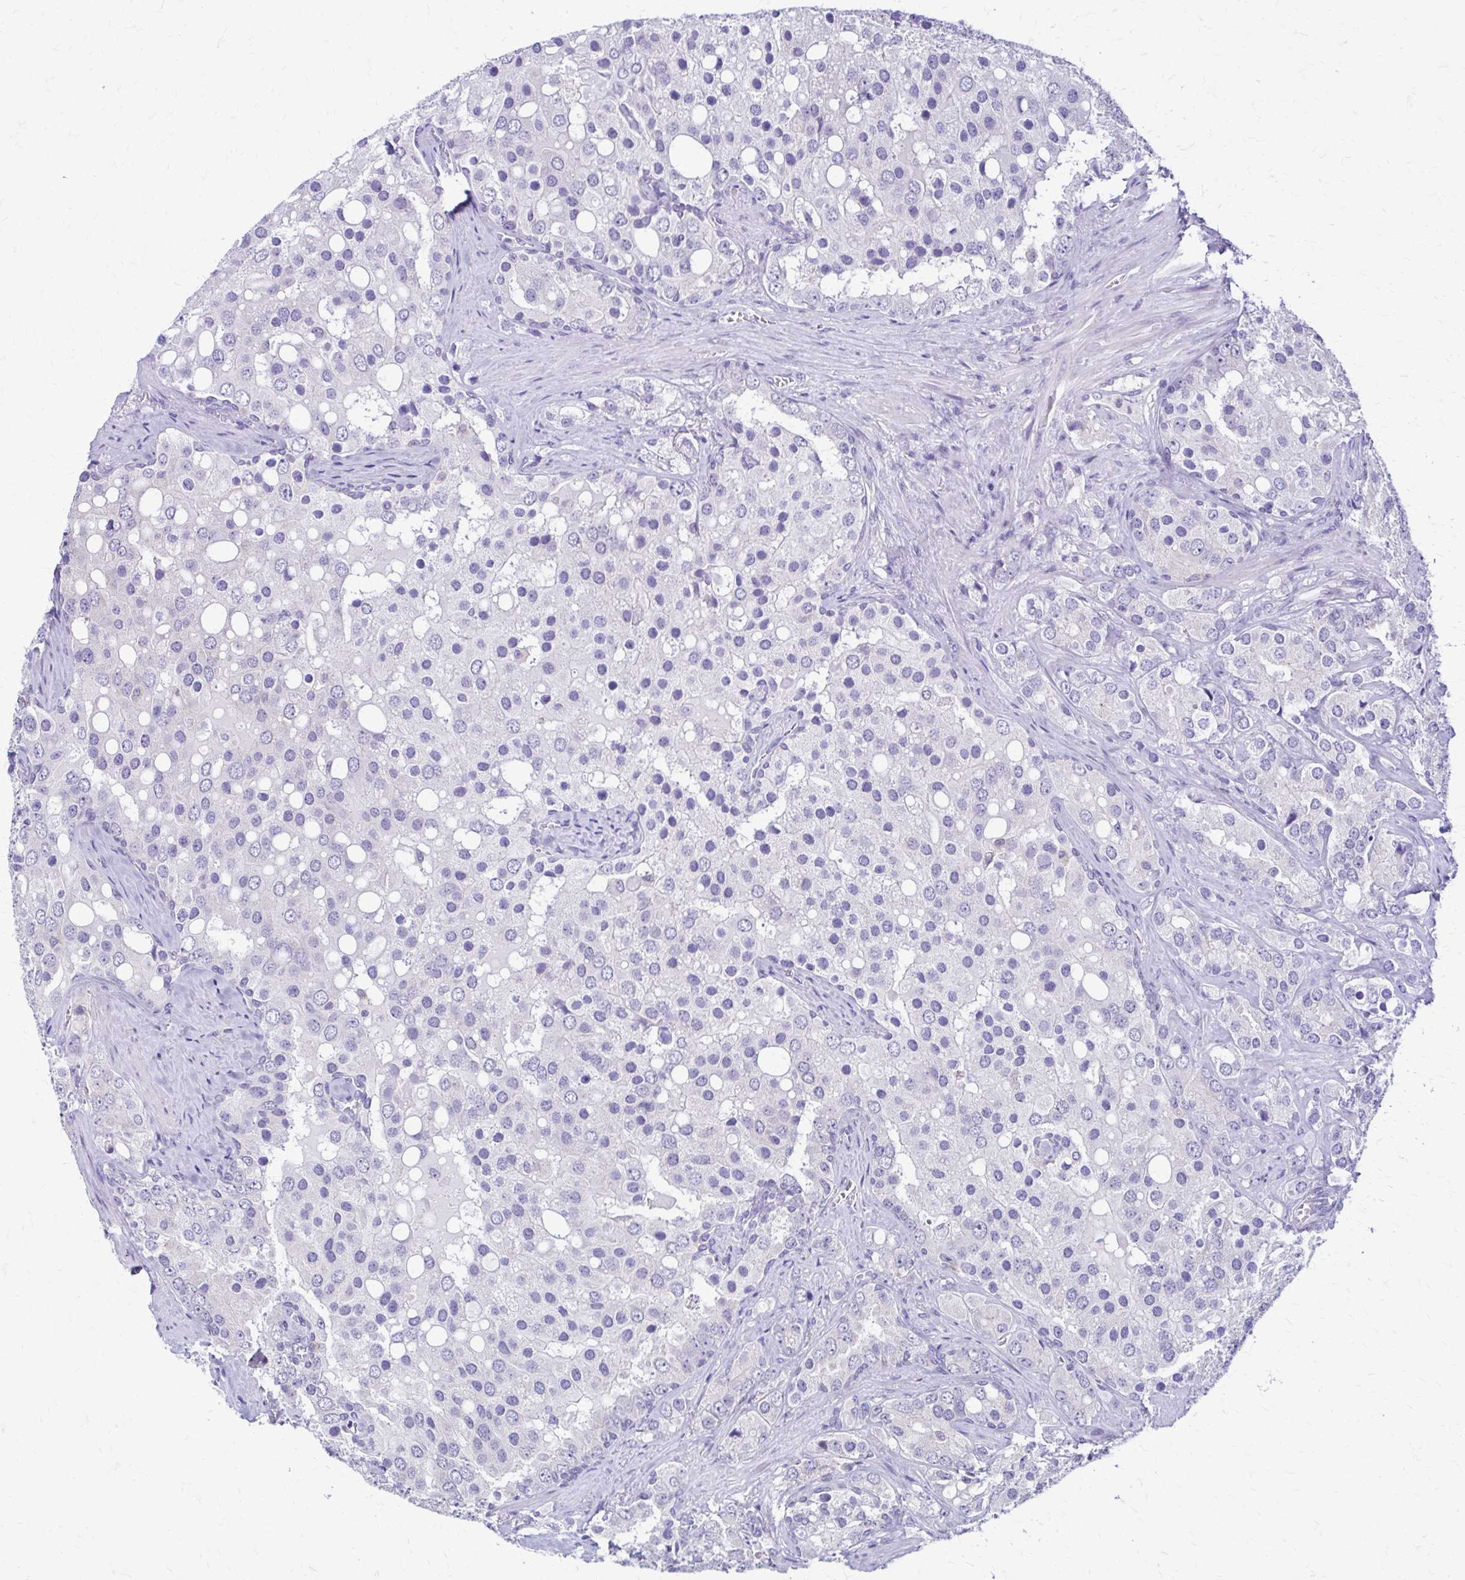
{"staining": {"intensity": "negative", "quantity": "none", "location": "none"}, "tissue": "prostate cancer", "cell_type": "Tumor cells", "image_type": "cancer", "snomed": [{"axis": "morphology", "description": "Adenocarcinoma, High grade"}, {"axis": "topography", "description": "Prostate"}], "caption": "Protein analysis of prostate adenocarcinoma (high-grade) reveals no significant expression in tumor cells.", "gene": "PIK3AP1", "patient": {"sex": "male", "age": 67}}